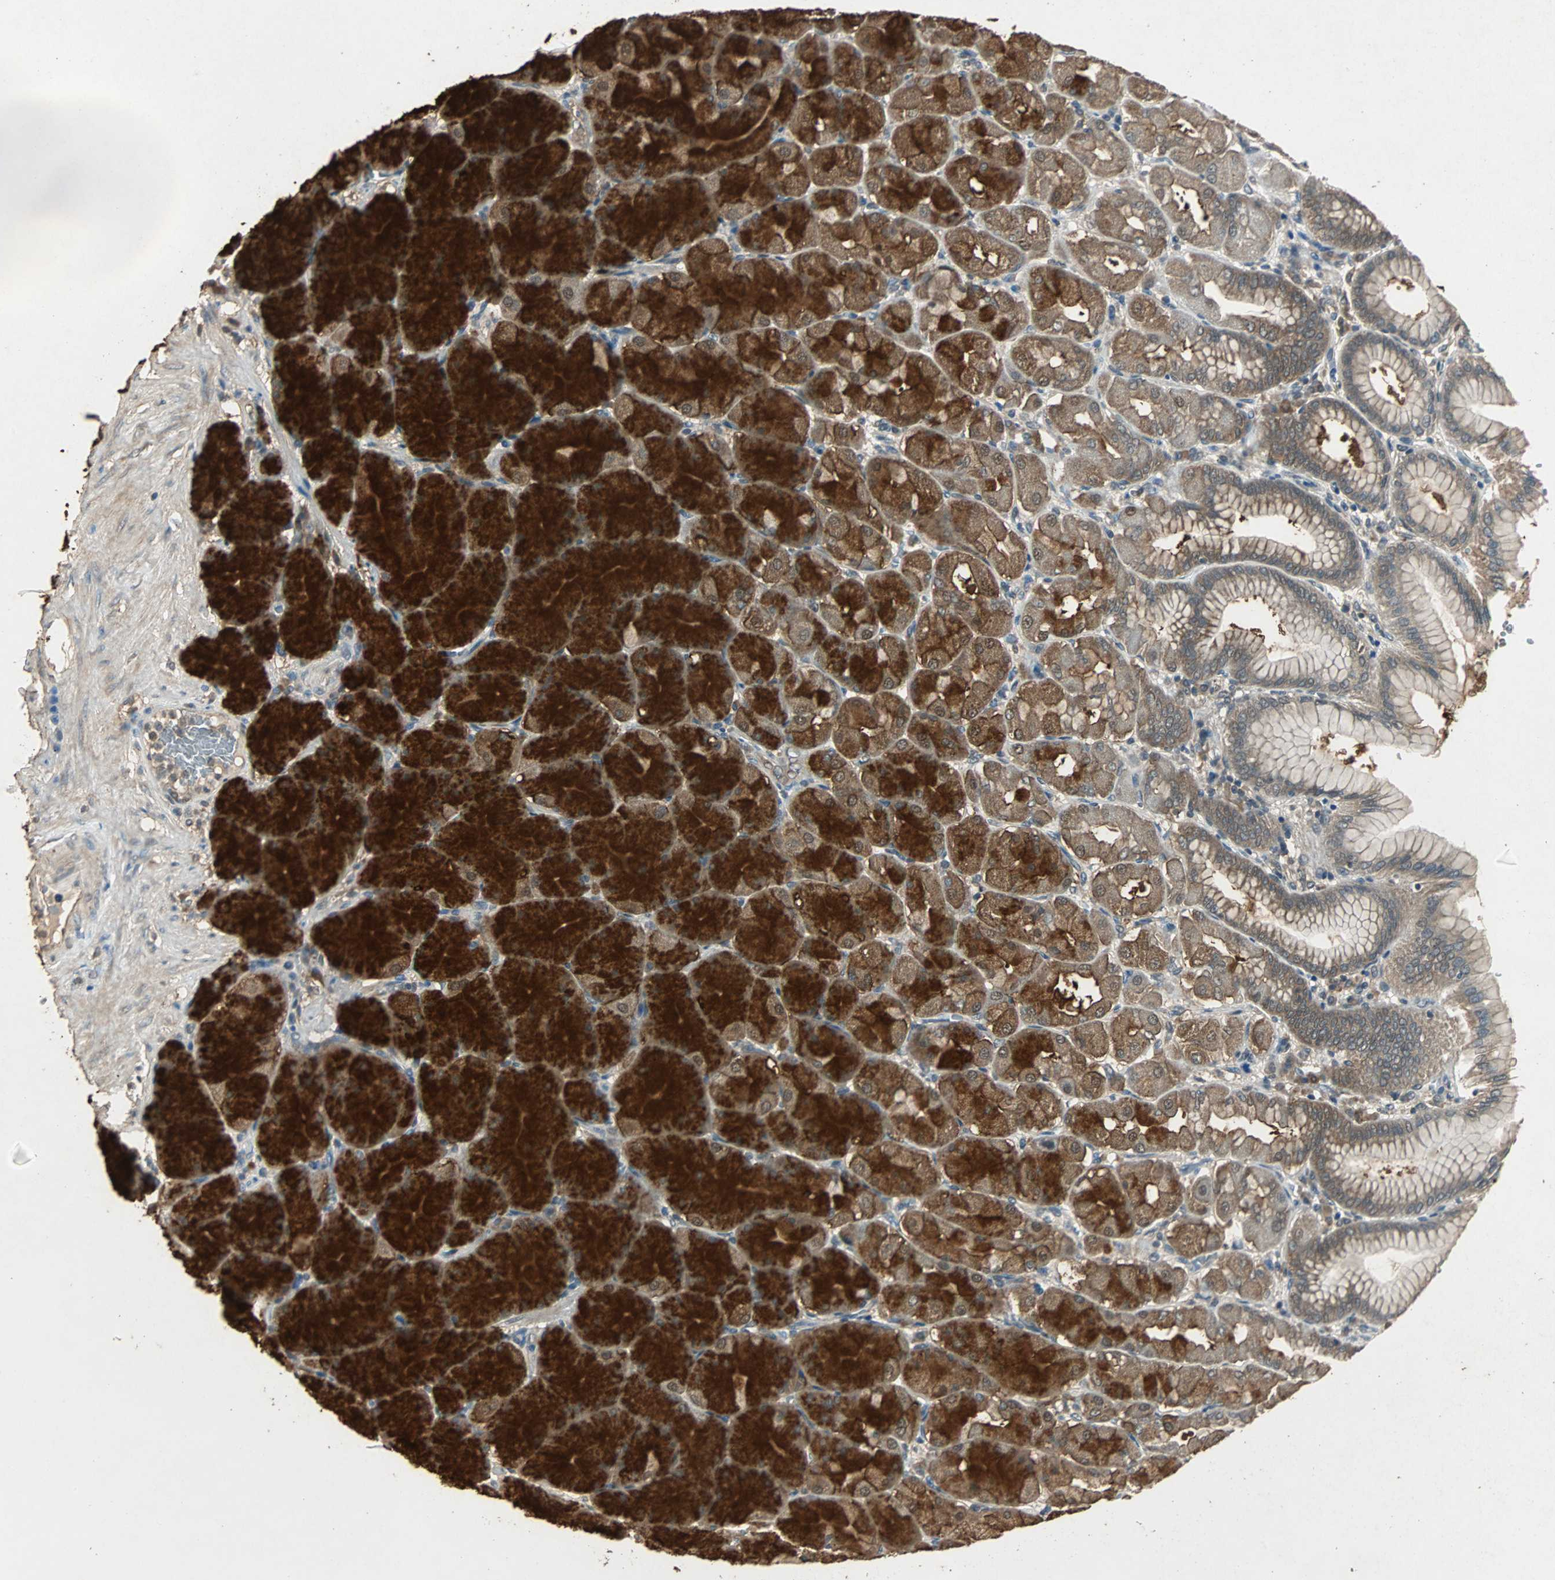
{"staining": {"intensity": "strong", "quantity": ">75%", "location": "cytoplasmic/membranous,nuclear"}, "tissue": "stomach", "cell_type": "Glandular cells", "image_type": "normal", "snomed": [{"axis": "morphology", "description": "Normal tissue, NOS"}, {"axis": "topography", "description": "Stomach, upper"}], "caption": "An immunohistochemistry micrograph of benign tissue is shown. Protein staining in brown labels strong cytoplasmic/membranous,nuclear positivity in stomach within glandular cells.", "gene": "ABHD2", "patient": {"sex": "female", "age": 56}}